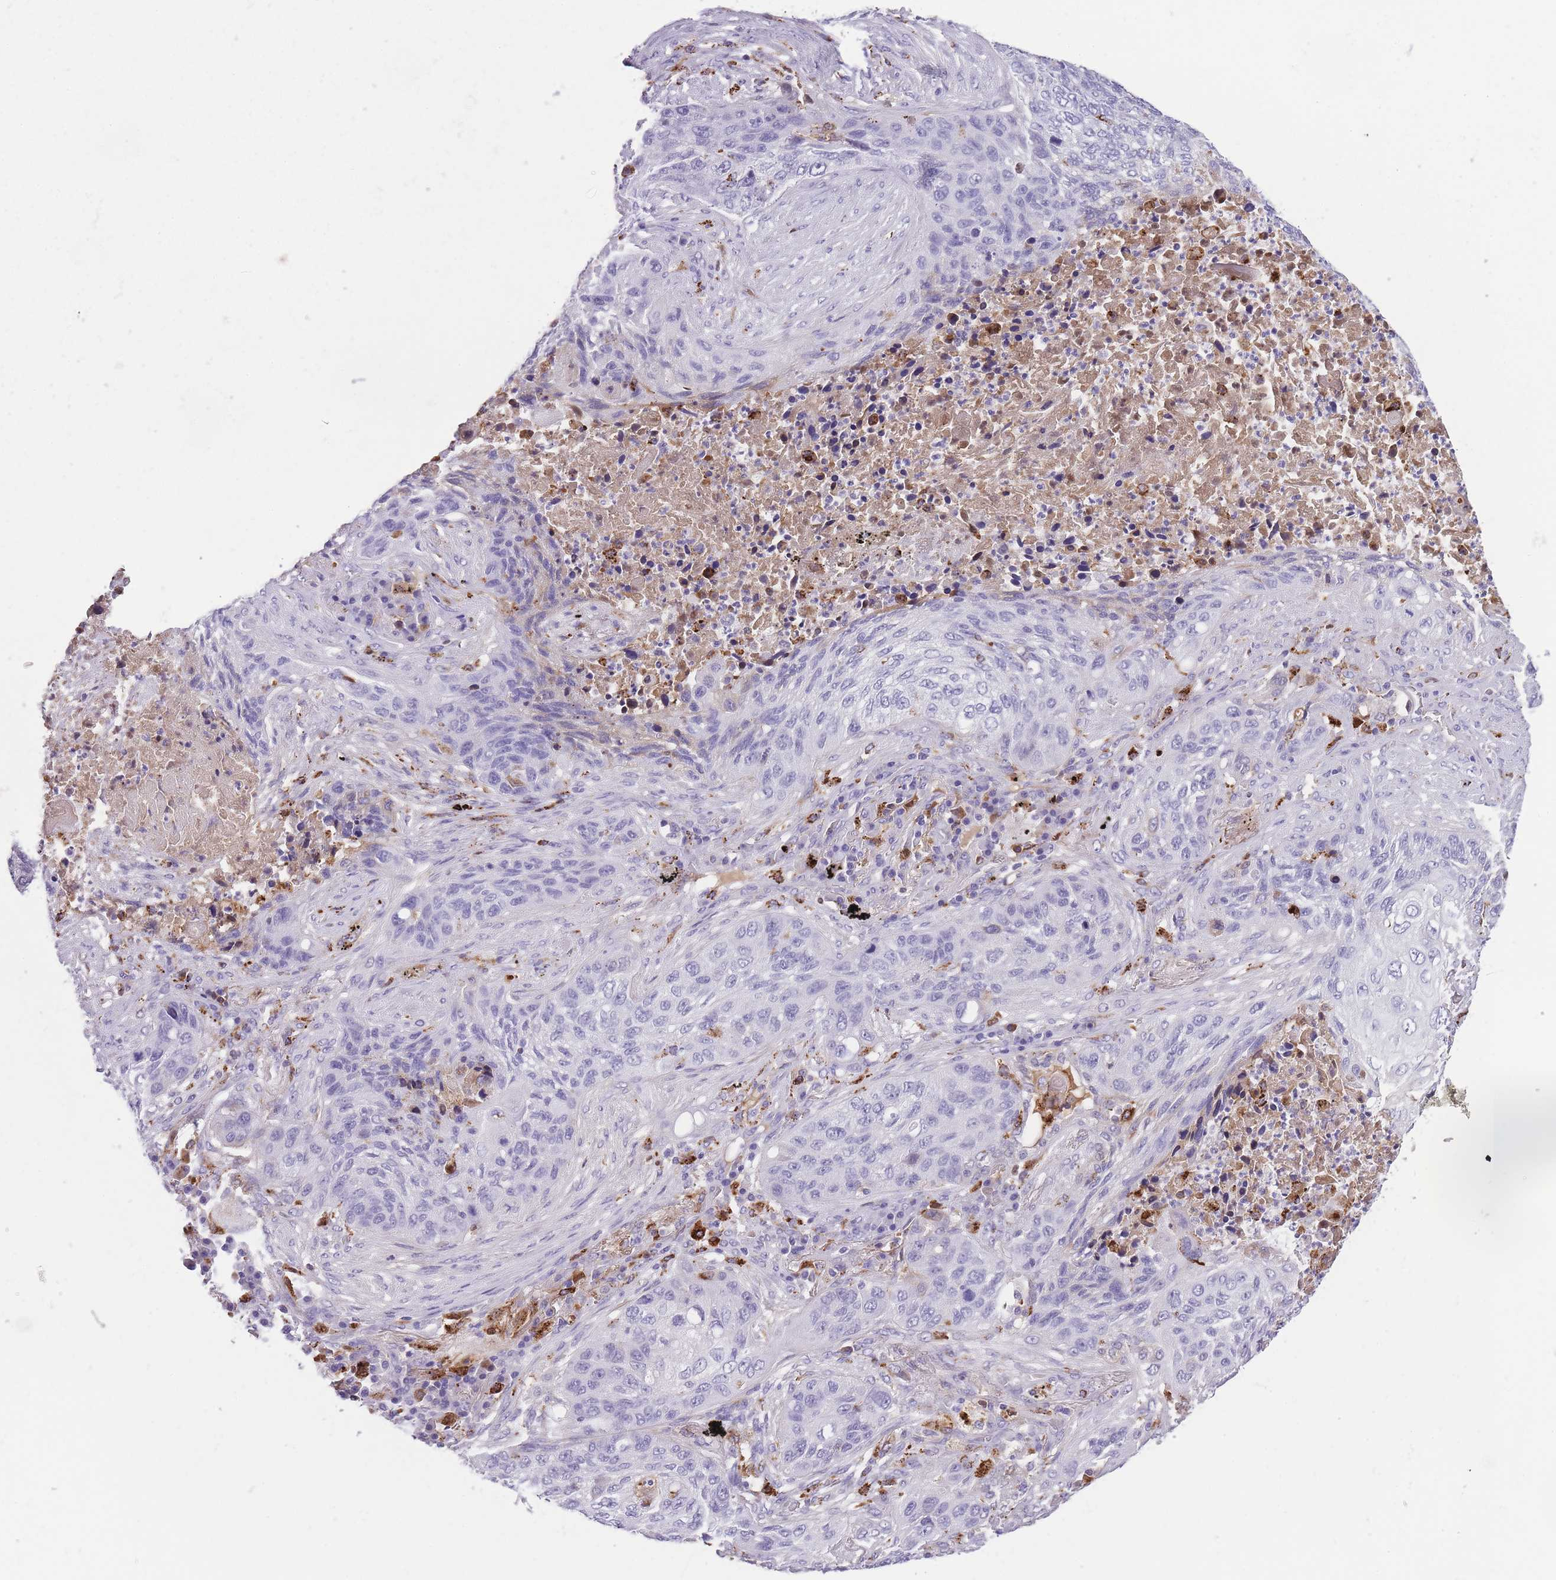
{"staining": {"intensity": "negative", "quantity": "none", "location": "none"}, "tissue": "lung cancer", "cell_type": "Tumor cells", "image_type": "cancer", "snomed": [{"axis": "morphology", "description": "Squamous cell carcinoma, NOS"}, {"axis": "topography", "description": "Lung"}], "caption": "Squamous cell carcinoma (lung) was stained to show a protein in brown. There is no significant staining in tumor cells.", "gene": "GNAT1", "patient": {"sex": "female", "age": 63}}